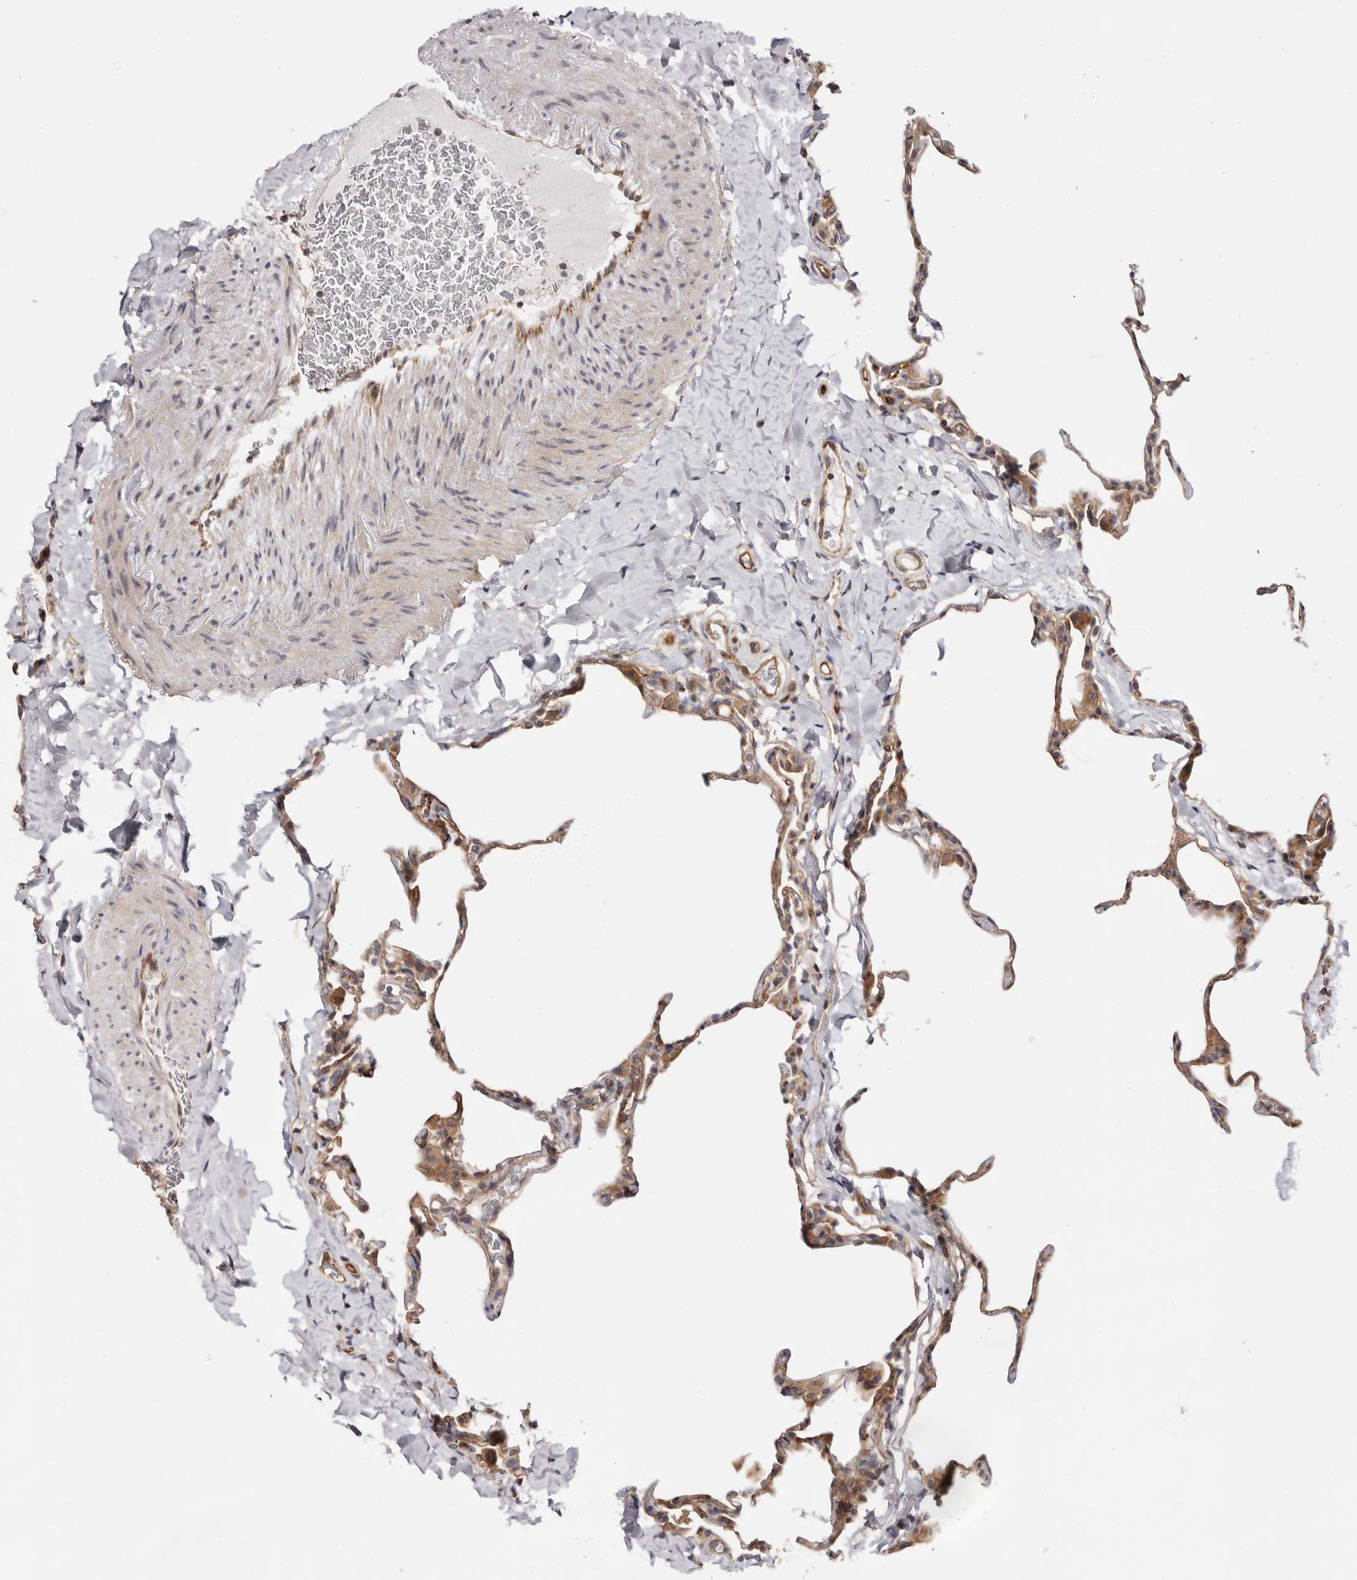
{"staining": {"intensity": "moderate", "quantity": "<25%", "location": "cytoplasmic/membranous"}, "tissue": "lung", "cell_type": "Alveolar cells", "image_type": "normal", "snomed": [{"axis": "morphology", "description": "Normal tissue, NOS"}, {"axis": "topography", "description": "Lung"}], "caption": "Lung stained for a protein demonstrates moderate cytoplasmic/membranous positivity in alveolar cells. Nuclei are stained in blue.", "gene": "PANK4", "patient": {"sex": "male", "age": 20}}